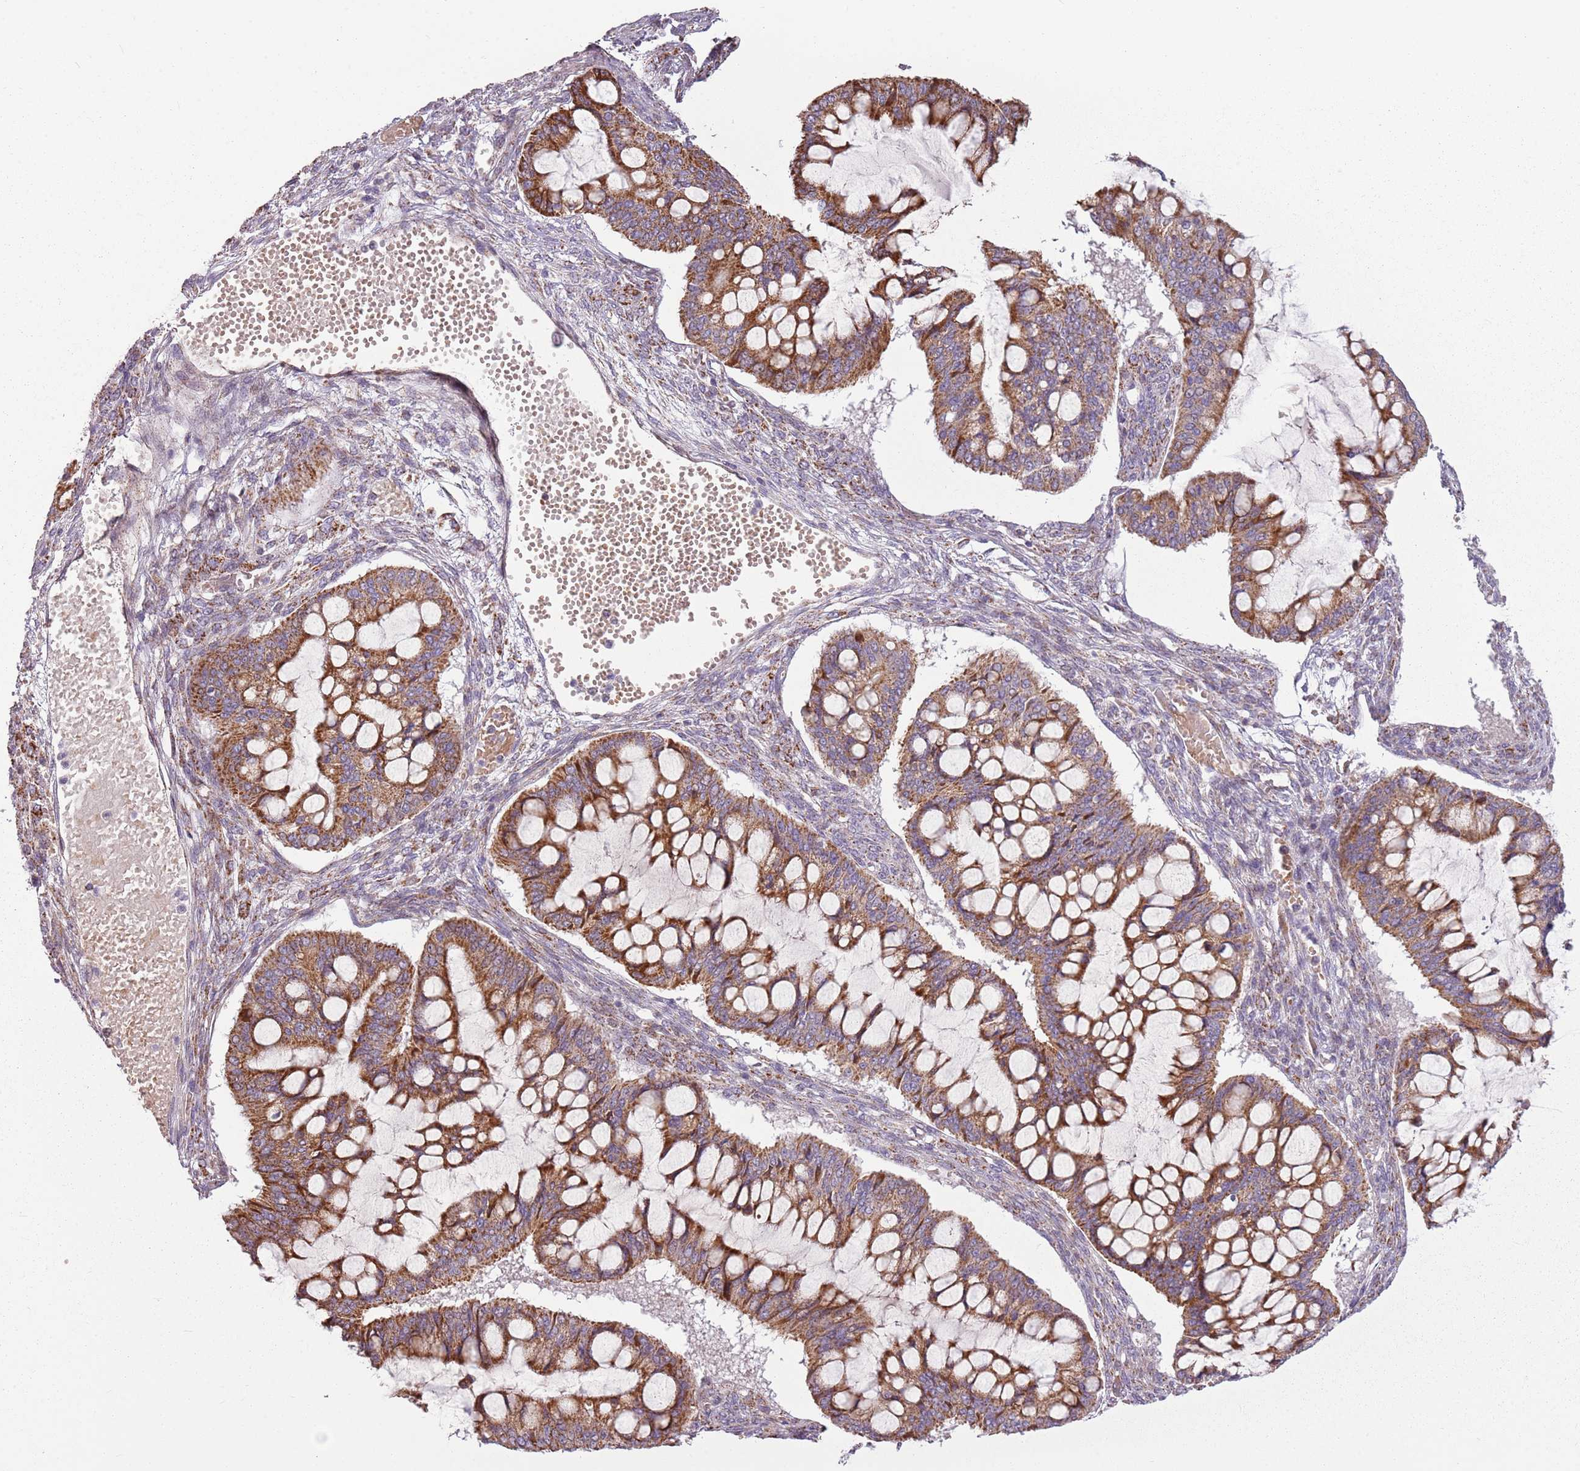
{"staining": {"intensity": "moderate", "quantity": ">75%", "location": "cytoplasmic/membranous"}, "tissue": "ovarian cancer", "cell_type": "Tumor cells", "image_type": "cancer", "snomed": [{"axis": "morphology", "description": "Cystadenocarcinoma, mucinous, NOS"}, {"axis": "topography", "description": "Ovary"}], "caption": "This is a photomicrograph of IHC staining of ovarian cancer (mucinous cystadenocarcinoma), which shows moderate staining in the cytoplasmic/membranous of tumor cells.", "gene": "ZNF530", "patient": {"sex": "female", "age": 73}}